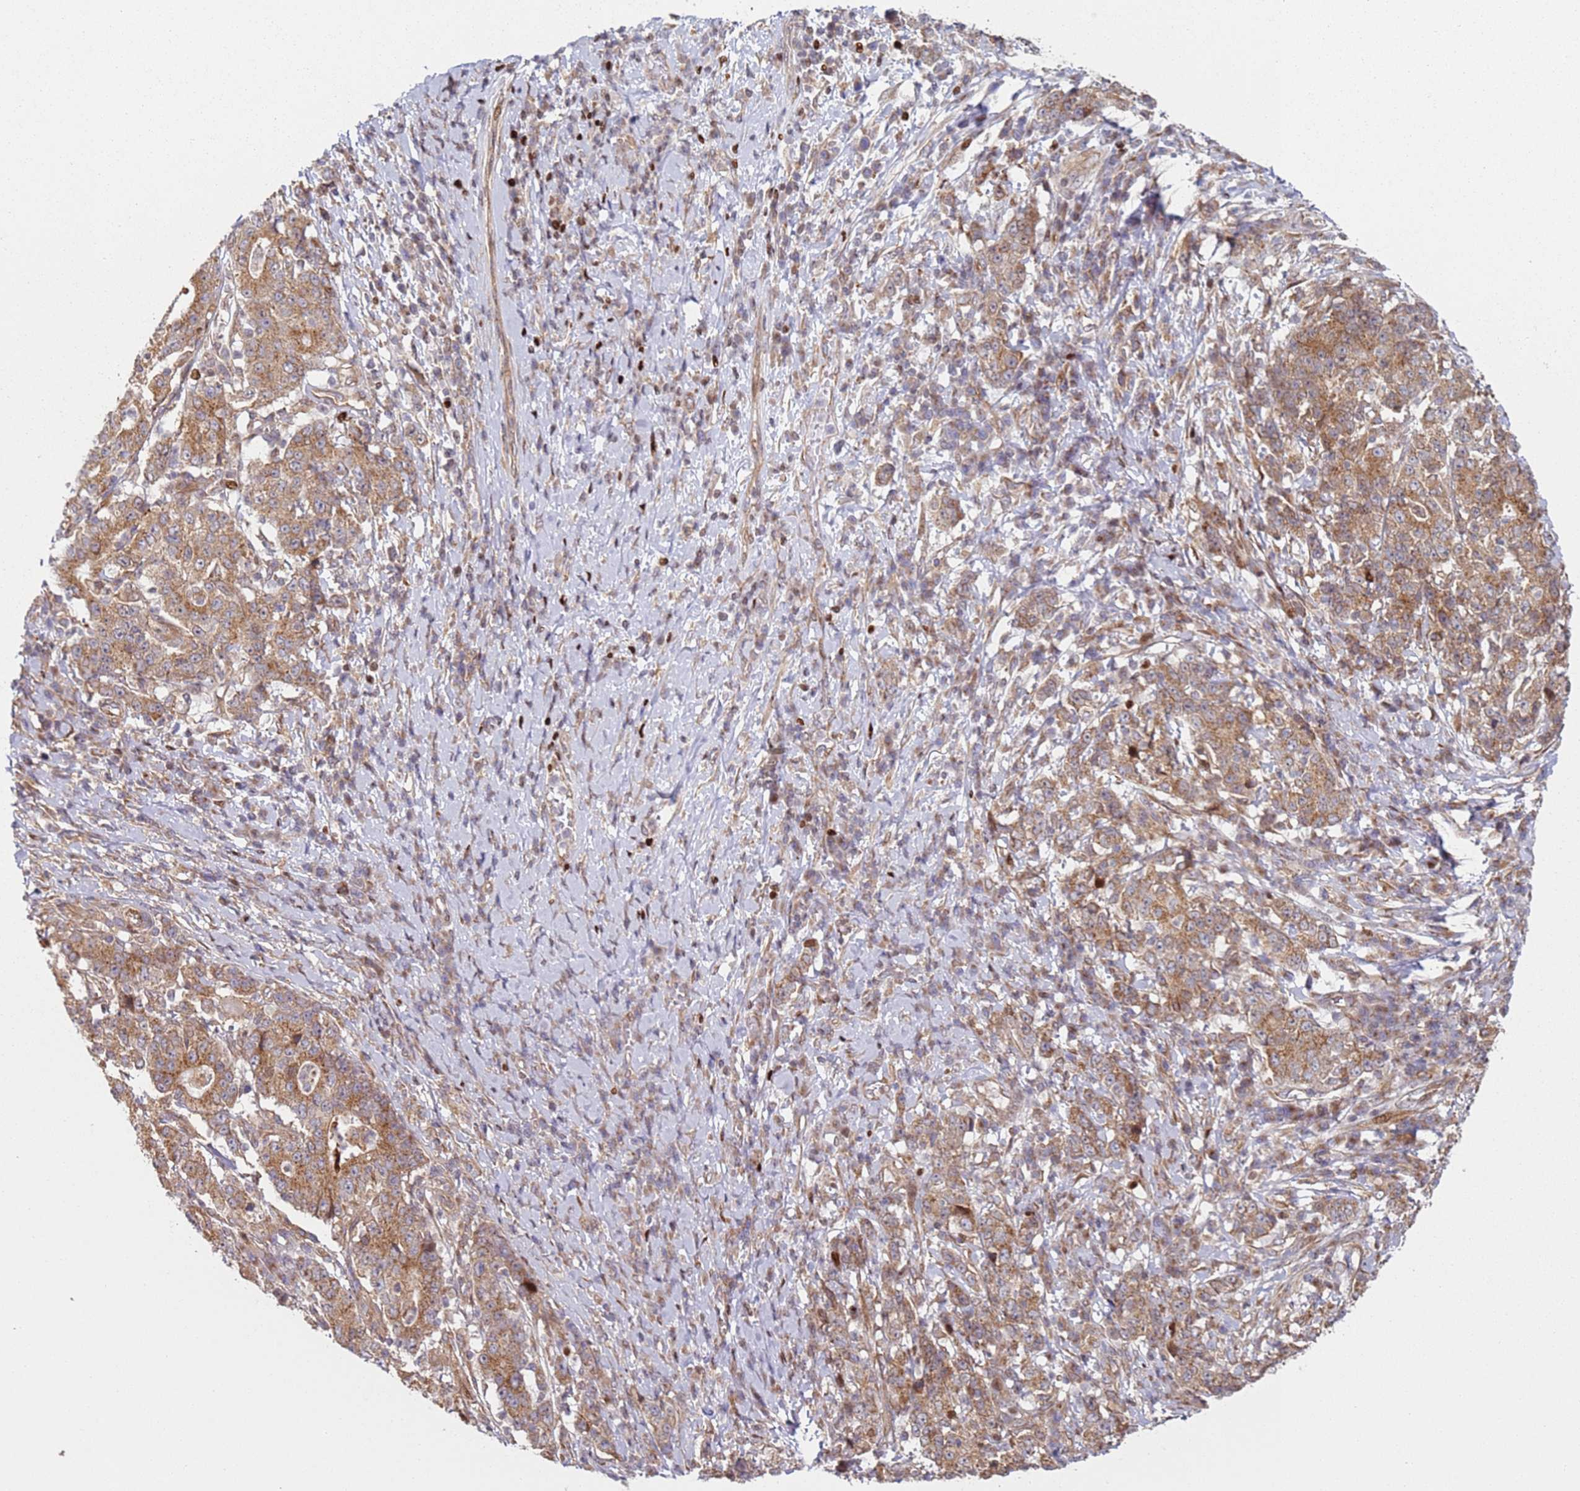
{"staining": {"intensity": "moderate", "quantity": ">75%", "location": "cytoplasmic/membranous"}, "tissue": "stomach cancer", "cell_type": "Tumor cells", "image_type": "cancer", "snomed": [{"axis": "morphology", "description": "Normal tissue, NOS"}, {"axis": "morphology", "description": "Adenocarcinoma, NOS"}, {"axis": "topography", "description": "Stomach, upper"}, {"axis": "topography", "description": "Stomach"}], "caption": "Immunohistochemical staining of human stomach adenocarcinoma demonstrates medium levels of moderate cytoplasmic/membranous protein positivity in approximately >75% of tumor cells.", "gene": "HNRNPLL", "patient": {"sex": "male", "age": 59}}